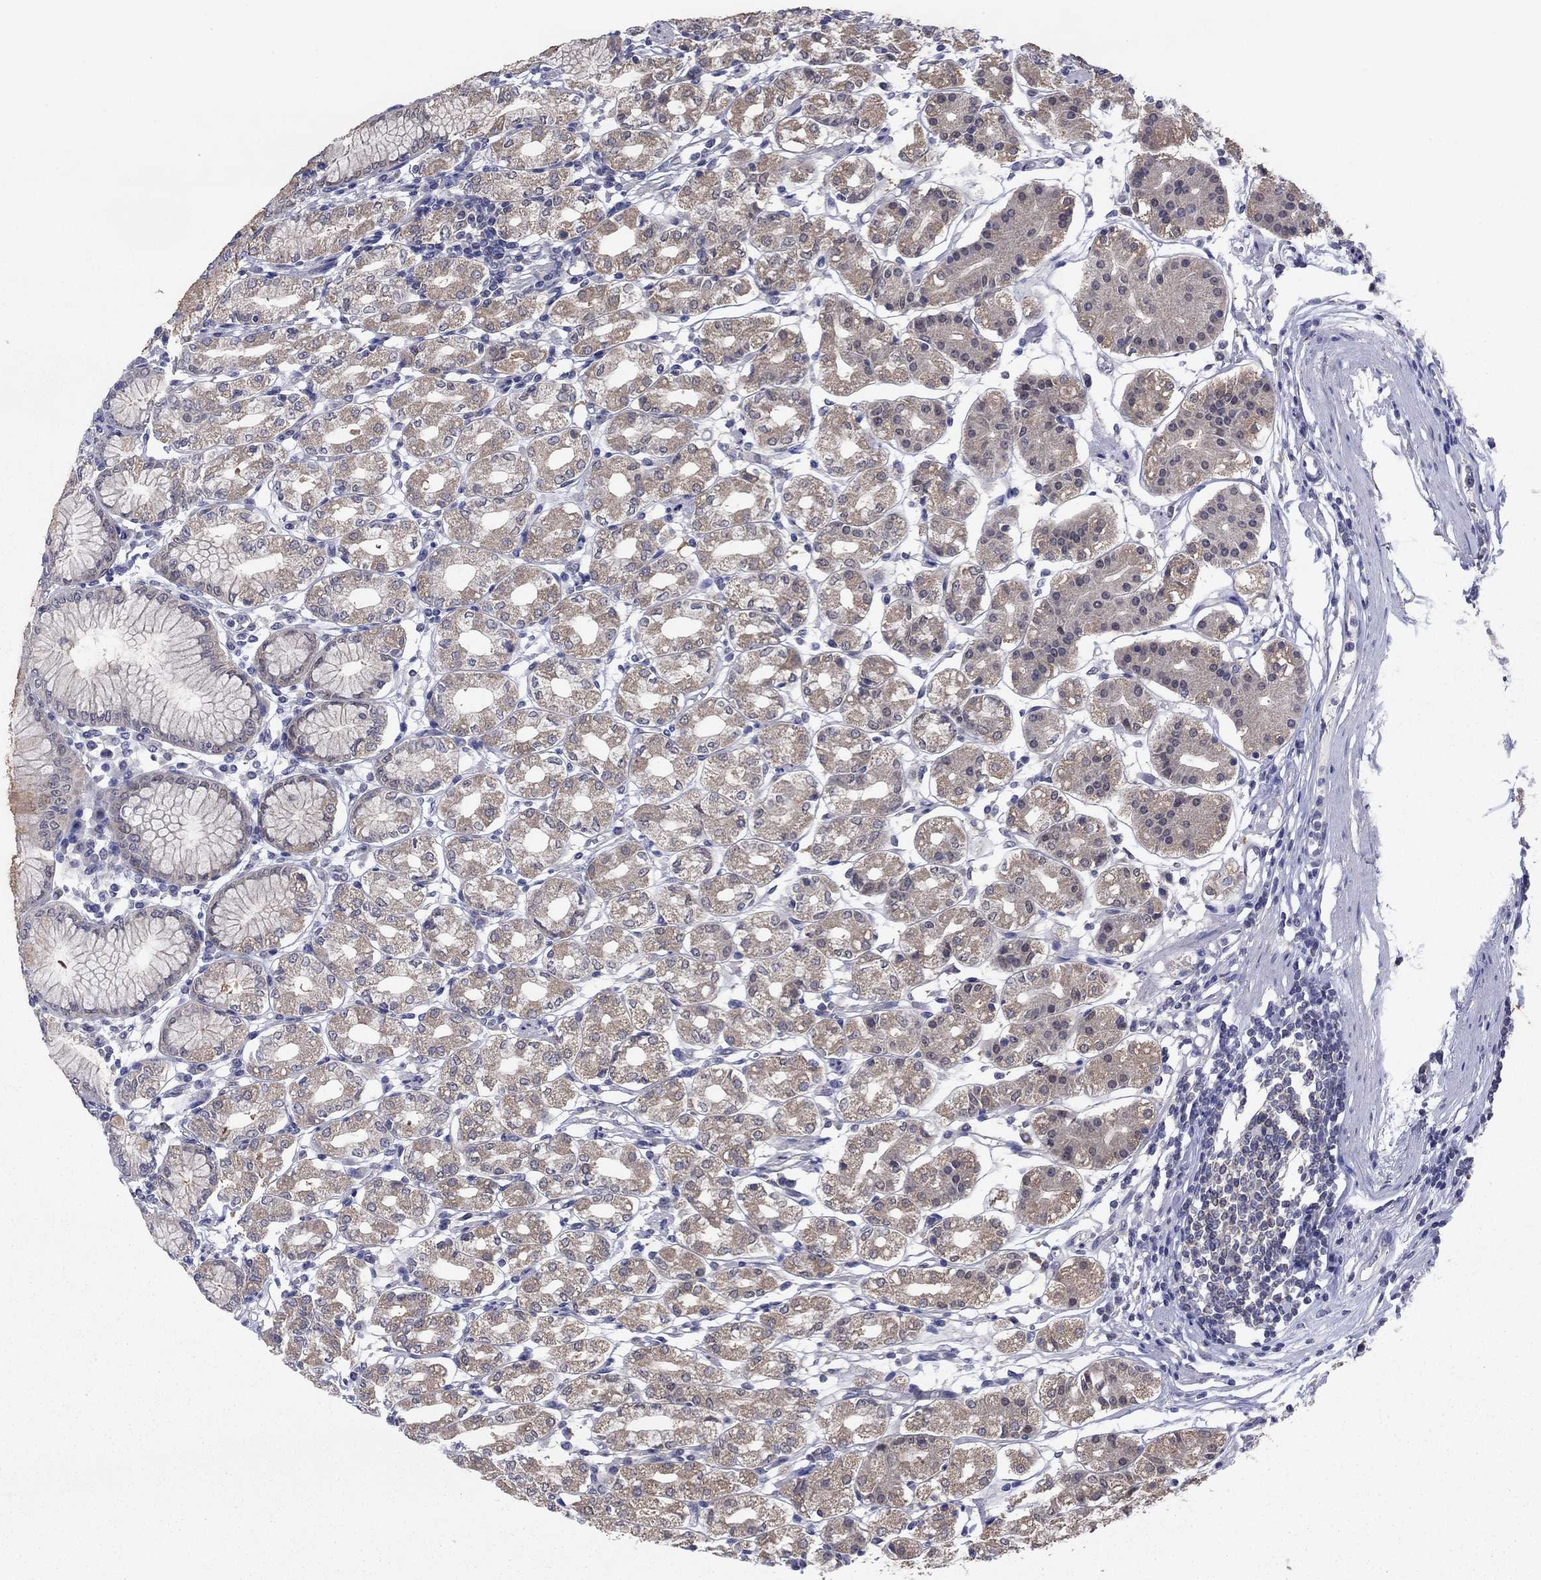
{"staining": {"intensity": "moderate", "quantity": "<25%", "location": "cytoplasmic/membranous"}, "tissue": "stomach", "cell_type": "Glandular cells", "image_type": "normal", "snomed": [{"axis": "morphology", "description": "Normal tissue, NOS"}, {"axis": "topography", "description": "Skeletal muscle"}, {"axis": "topography", "description": "Stomach"}], "caption": "A low amount of moderate cytoplasmic/membranous expression is present in about <25% of glandular cells in benign stomach. (DAB (3,3'-diaminobenzidine) IHC, brown staining for protein, blue staining for nuclei).", "gene": "GRHPR", "patient": {"sex": "female", "age": 57}}